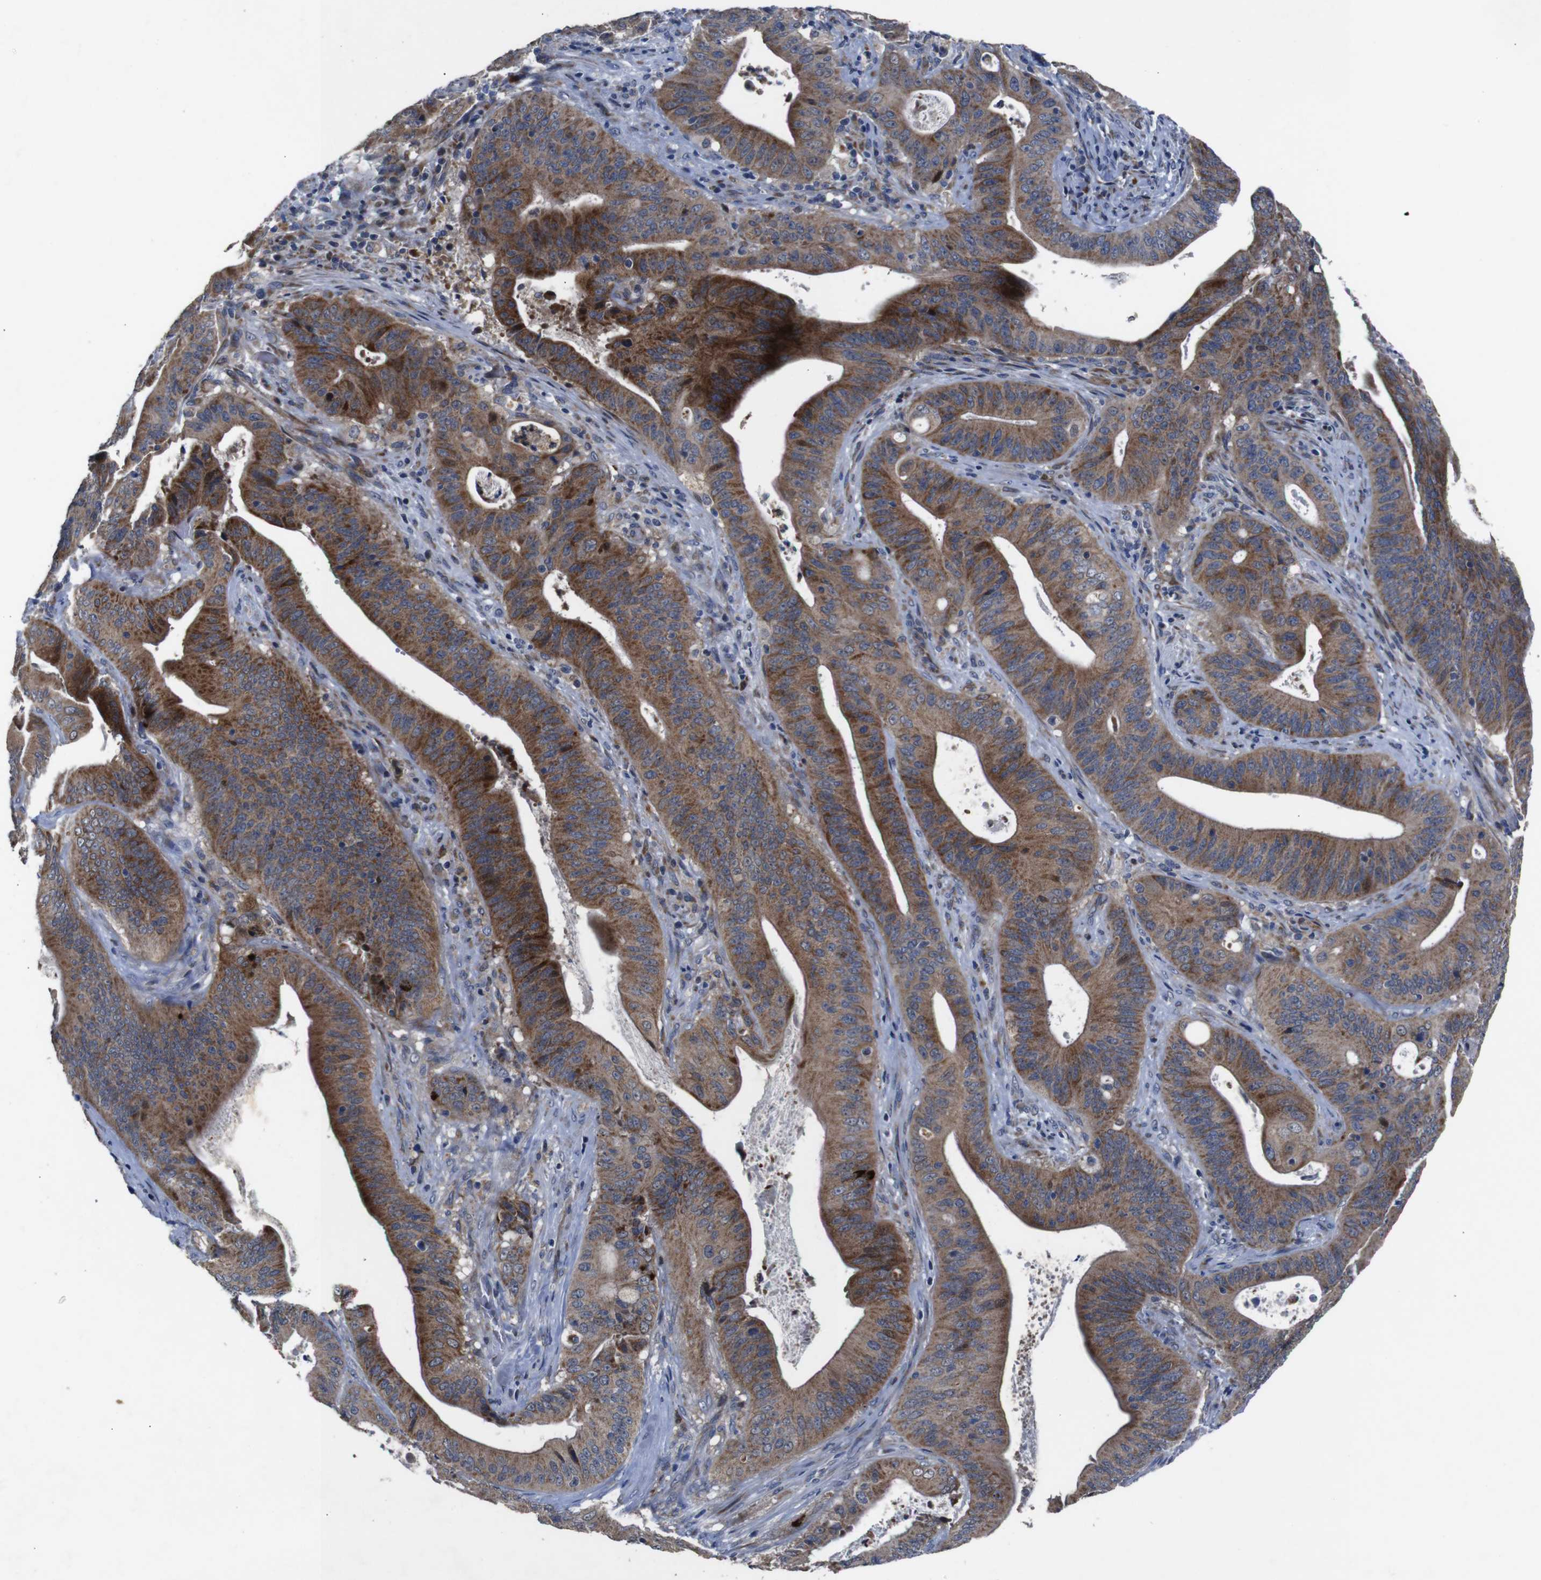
{"staining": {"intensity": "moderate", "quantity": ">75%", "location": "cytoplasmic/membranous"}, "tissue": "pancreatic cancer", "cell_type": "Tumor cells", "image_type": "cancer", "snomed": [{"axis": "morphology", "description": "Normal tissue, NOS"}, {"axis": "topography", "description": "Lymph node"}], "caption": "Pancreatic cancer stained with DAB immunohistochemistry demonstrates medium levels of moderate cytoplasmic/membranous staining in about >75% of tumor cells.", "gene": "CHST10", "patient": {"sex": "male", "age": 62}}